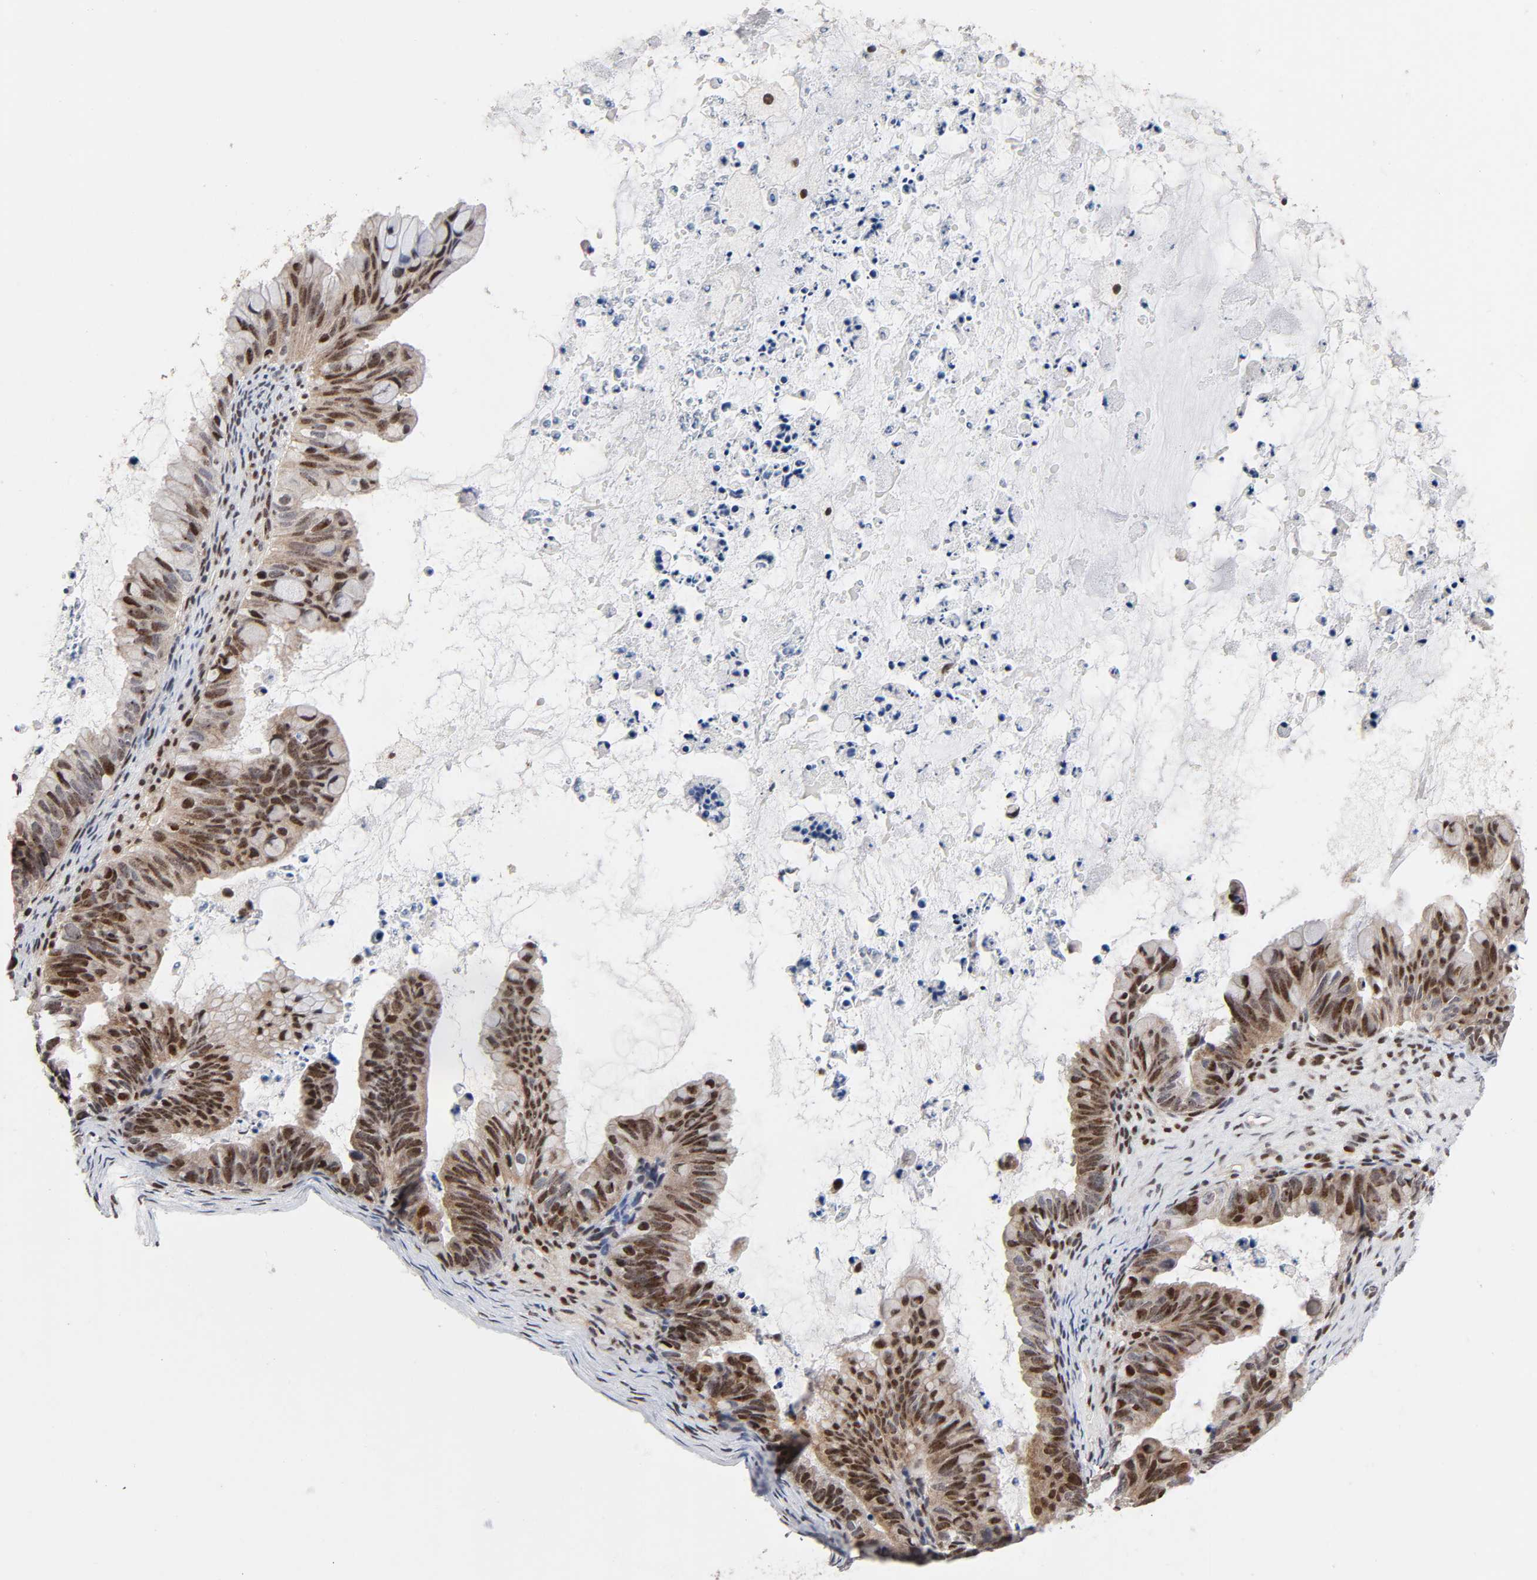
{"staining": {"intensity": "strong", "quantity": ">75%", "location": "nuclear"}, "tissue": "ovarian cancer", "cell_type": "Tumor cells", "image_type": "cancer", "snomed": [{"axis": "morphology", "description": "Cystadenocarcinoma, mucinous, NOS"}, {"axis": "topography", "description": "Ovary"}], "caption": "This image exhibits ovarian cancer stained with immunohistochemistry (IHC) to label a protein in brown. The nuclear of tumor cells show strong positivity for the protein. Nuclei are counter-stained blue.", "gene": "STK38", "patient": {"sex": "female", "age": 36}}